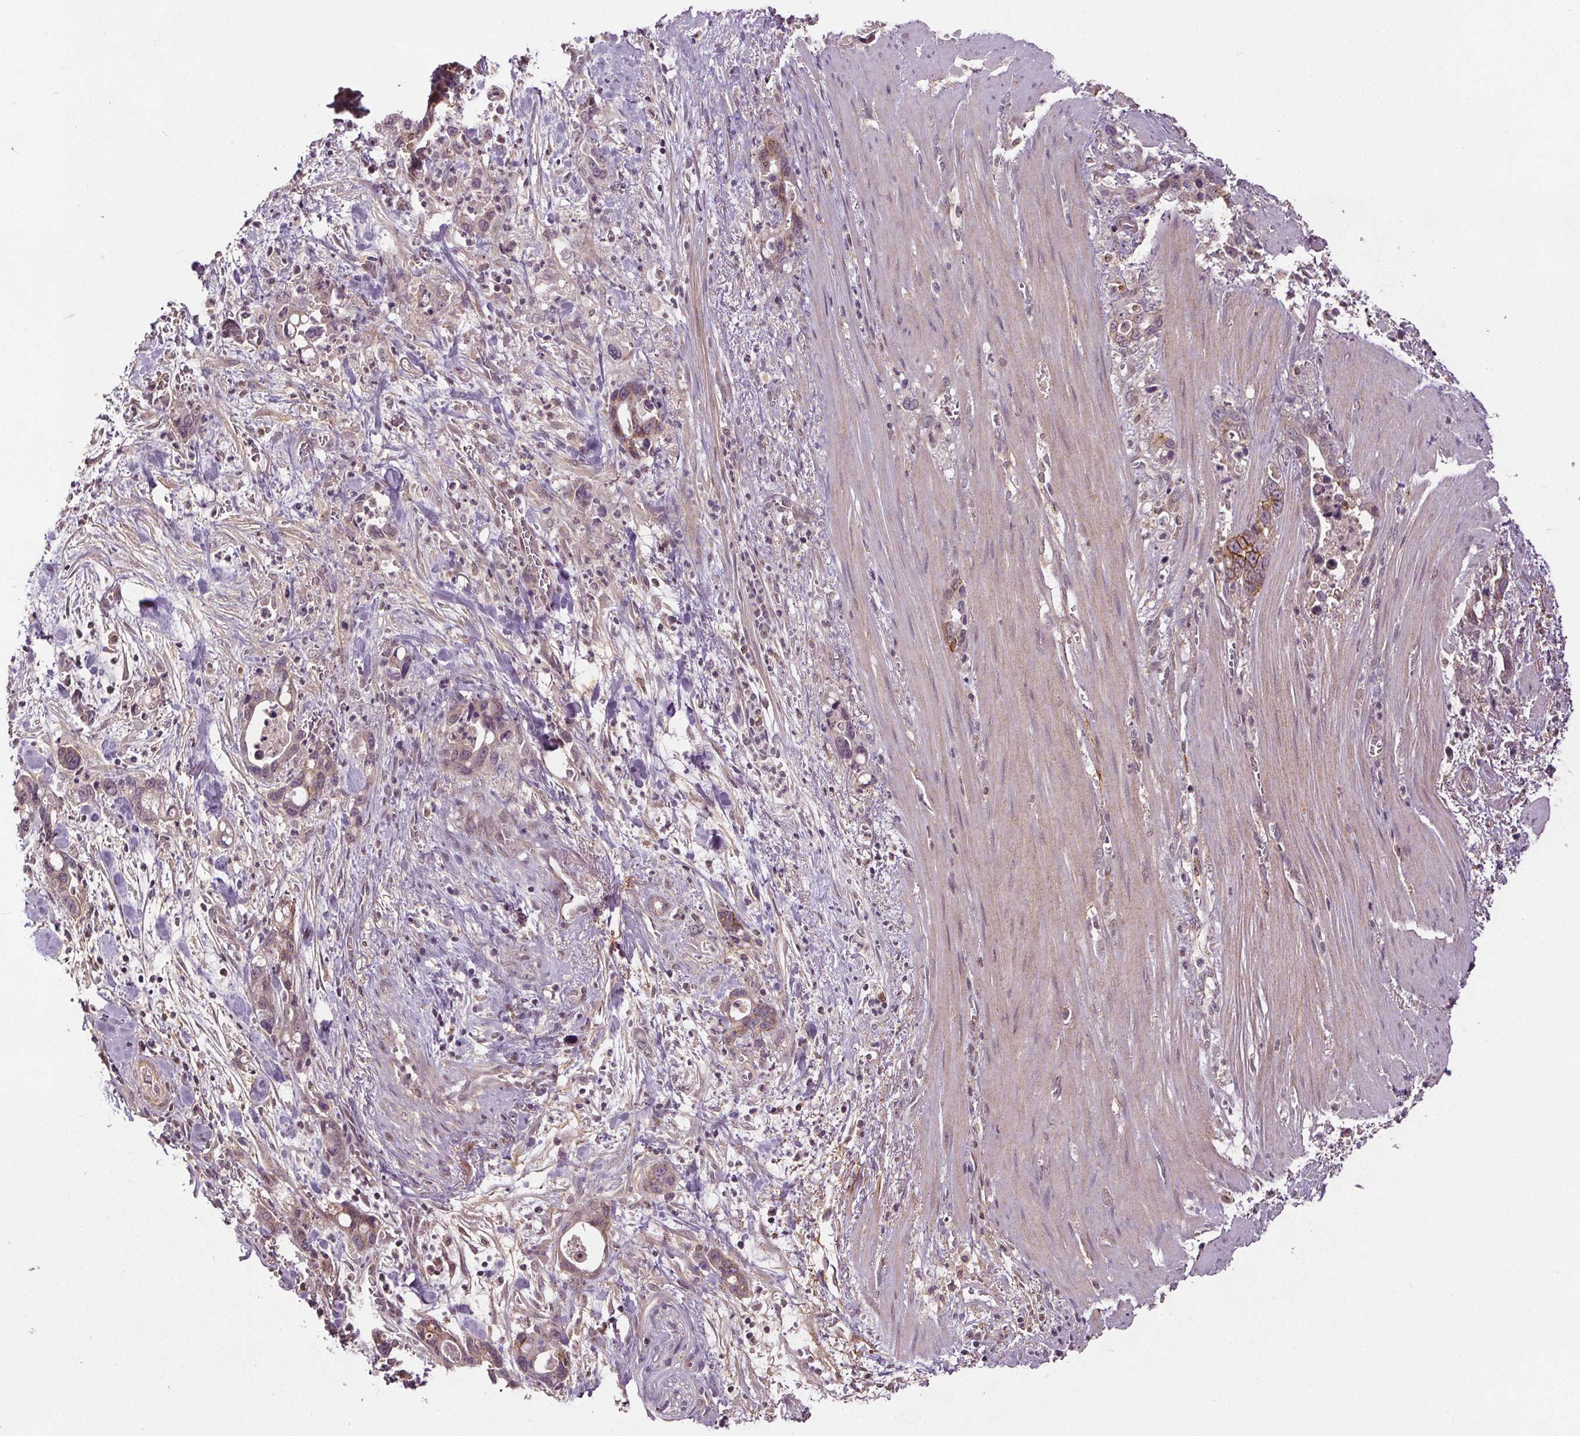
{"staining": {"intensity": "moderate", "quantity": "<25%", "location": "cytoplasmic/membranous"}, "tissue": "stomach cancer", "cell_type": "Tumor cells", "image_type": "cancer", "snomed": [{"axis": "morphology", "description": "Normal tissue, NOS"}, {"axis": "morphology", "description": "Adenocarcinoma, NOS"}, {"axis": "topography", "description": "Esophagus"}, {"axis": "topography", "description": "Stomach, upper"}], "caption": "Protein staining by immunohistochemistry (IHC) reveals moderate cytoplasmic/membranous staining in about <25% of tumor cells in stomach cancer (adenocarcinoma).", "gene": "EPHB3", "patient": {"sex": "male", "age": 74}}